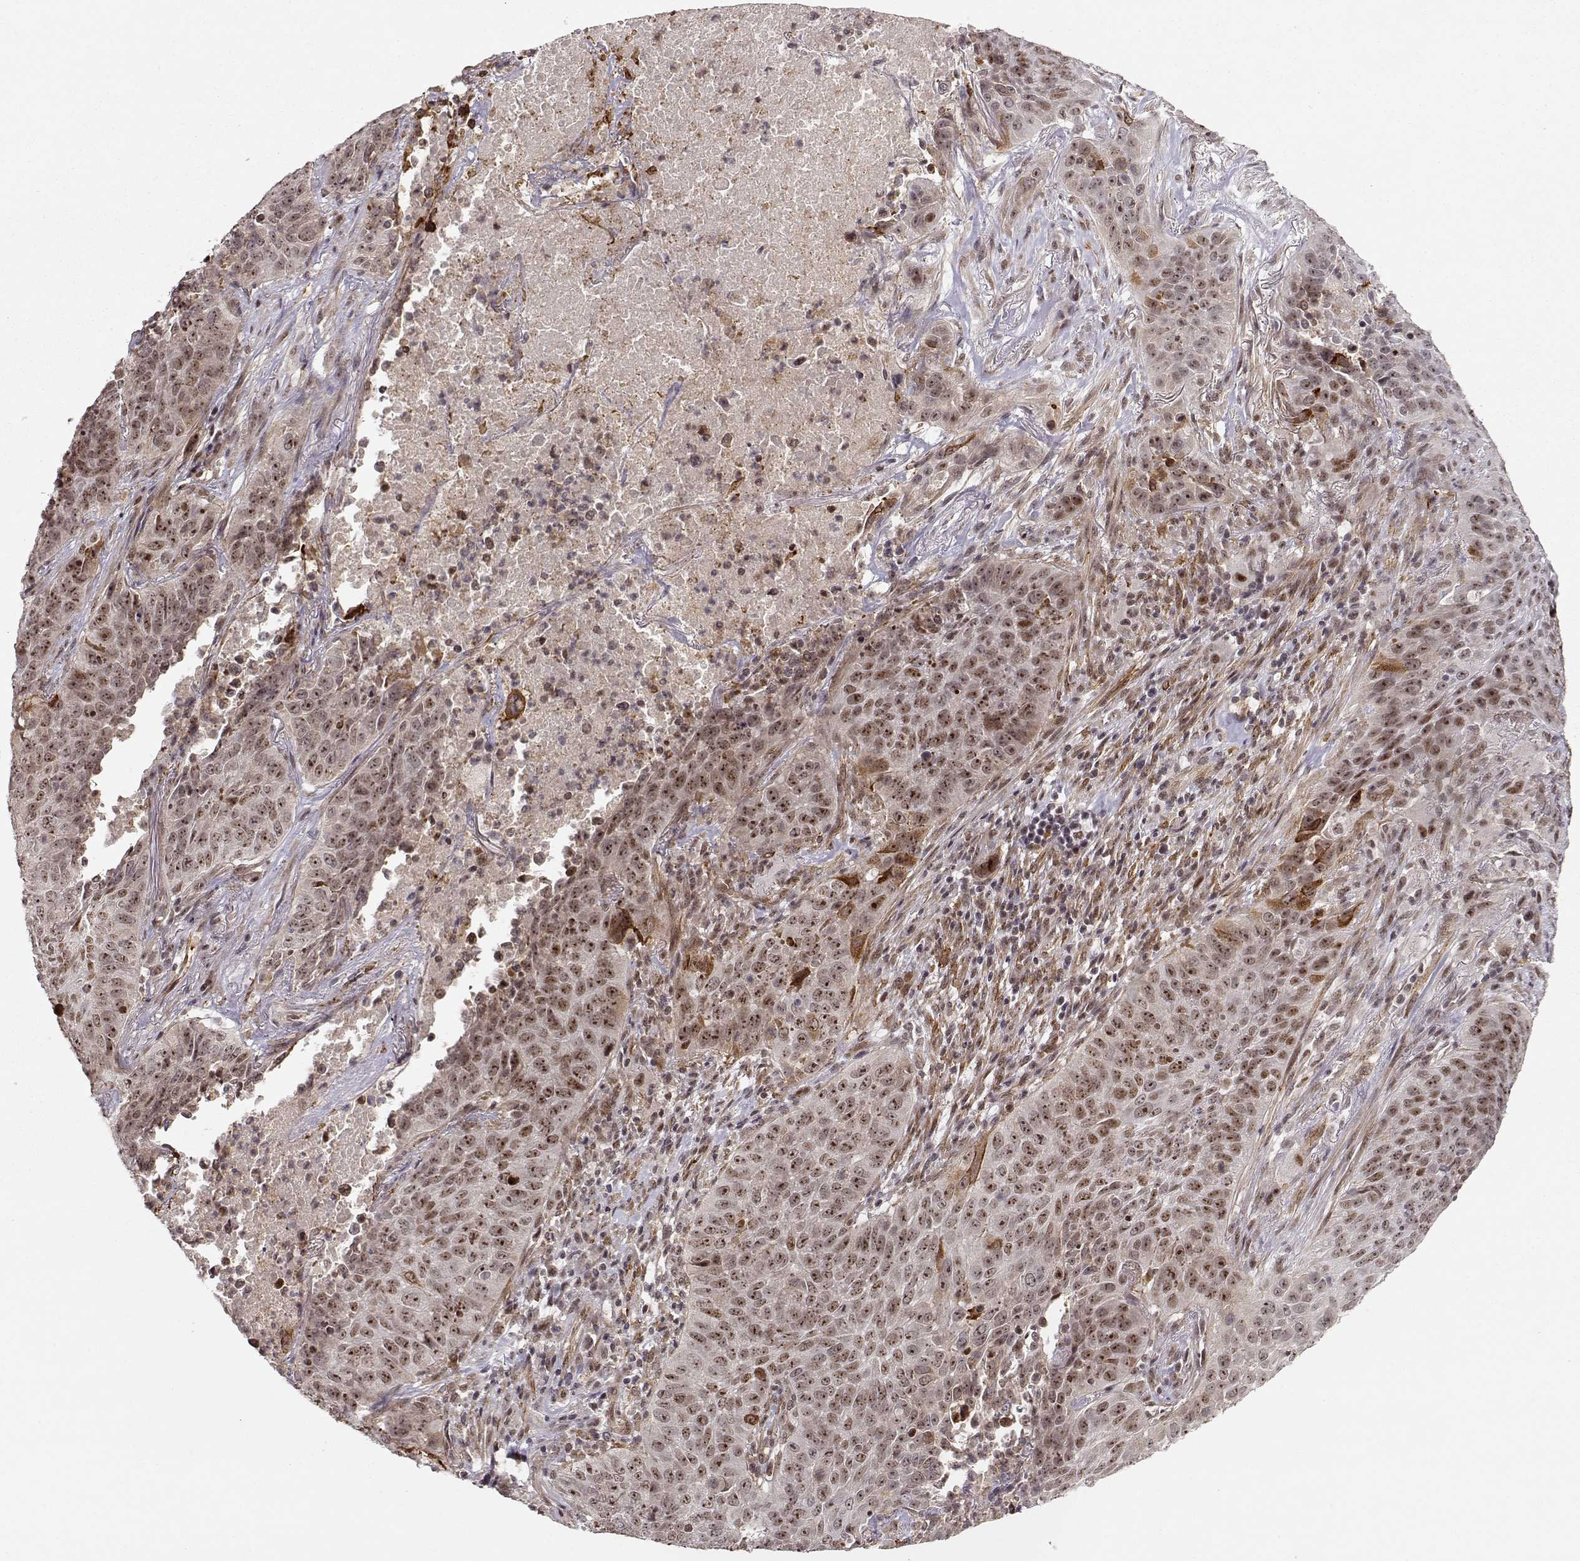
{"staining": {"intensity": "moderate", "quantity": "25%-75%", "location": "nuclear"}, "tissue": "lung cancer", "cell_type": "Tumor cells", "image_type": "cancer", "snomed": [{"axis": "morphology", "description": "Normal tissue, NOS"}, {"axis": "morphology", "description": "Squamous cell carcinoma, NOS"}, {"axis": "topography", "description": "Bronchus"}, {"axis": "topography", "description": "Lung"}], "caption": "This image shows IHC staining of human lung cancer, with medium moderate nuclear positivity in about 25%-75% of tumor cells.", "gene": "CIR1", "patient": {"sex": "male", "age": 64}}